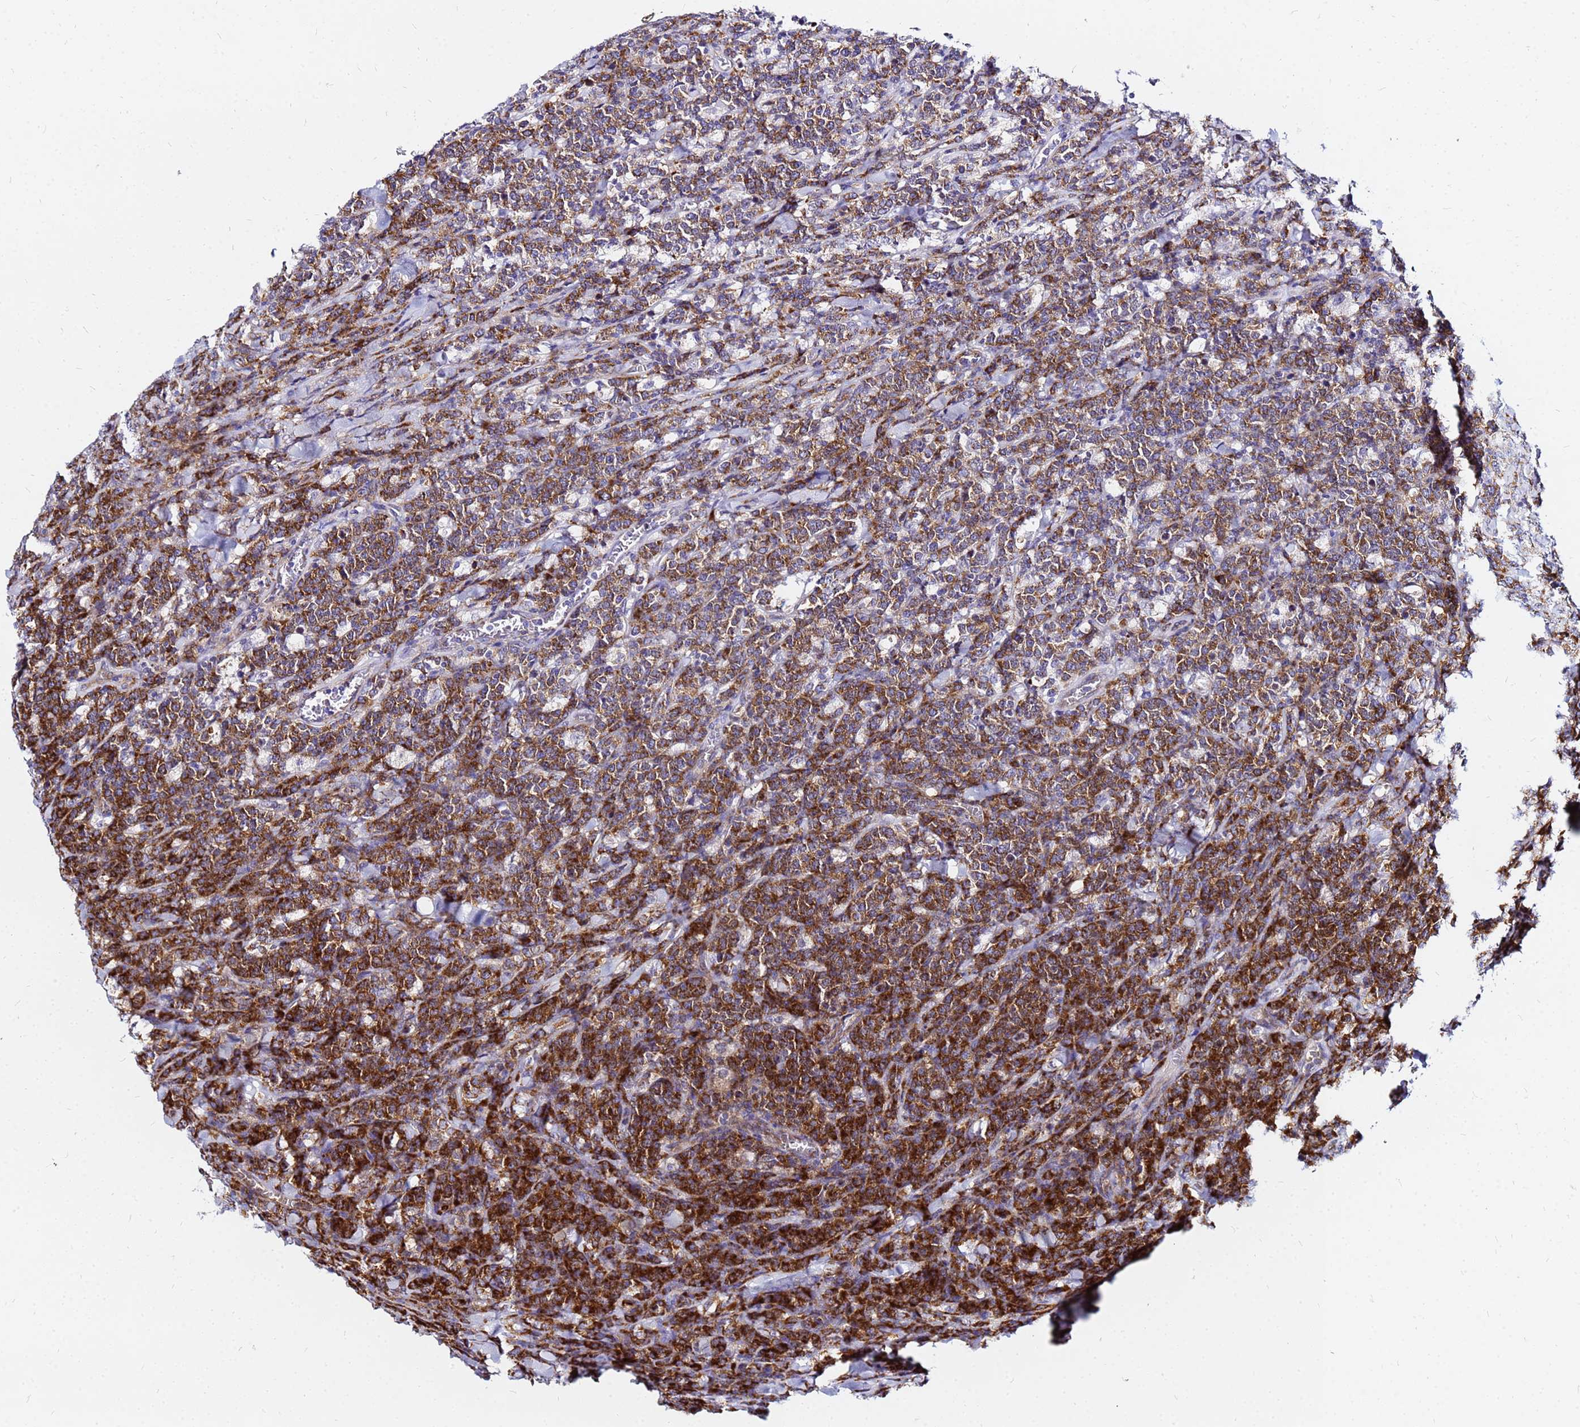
{"staining": {"intensity": "strong", "quantity": "25%-75%", "location": "cytoplasmic/membranous"}, "tissue": "lymphoma", "cell_type": "Tumor cells", "image_type": "cancer", "snomed": [{"axis": "morphology", "description": "Malignant lymphoma, non-Hodgkin's type, High grade"}, {"axis": "topography", "description": "Small intestine"}], "caption": "This micrograph displays immunohistochemistry staining of human lymphoma, with high strong cytoplasmic/membranous staining in approximately 25%-75% of tumor cells.", "gene": "TUBA8", "patient": {"sex": "male", "age": 8}}